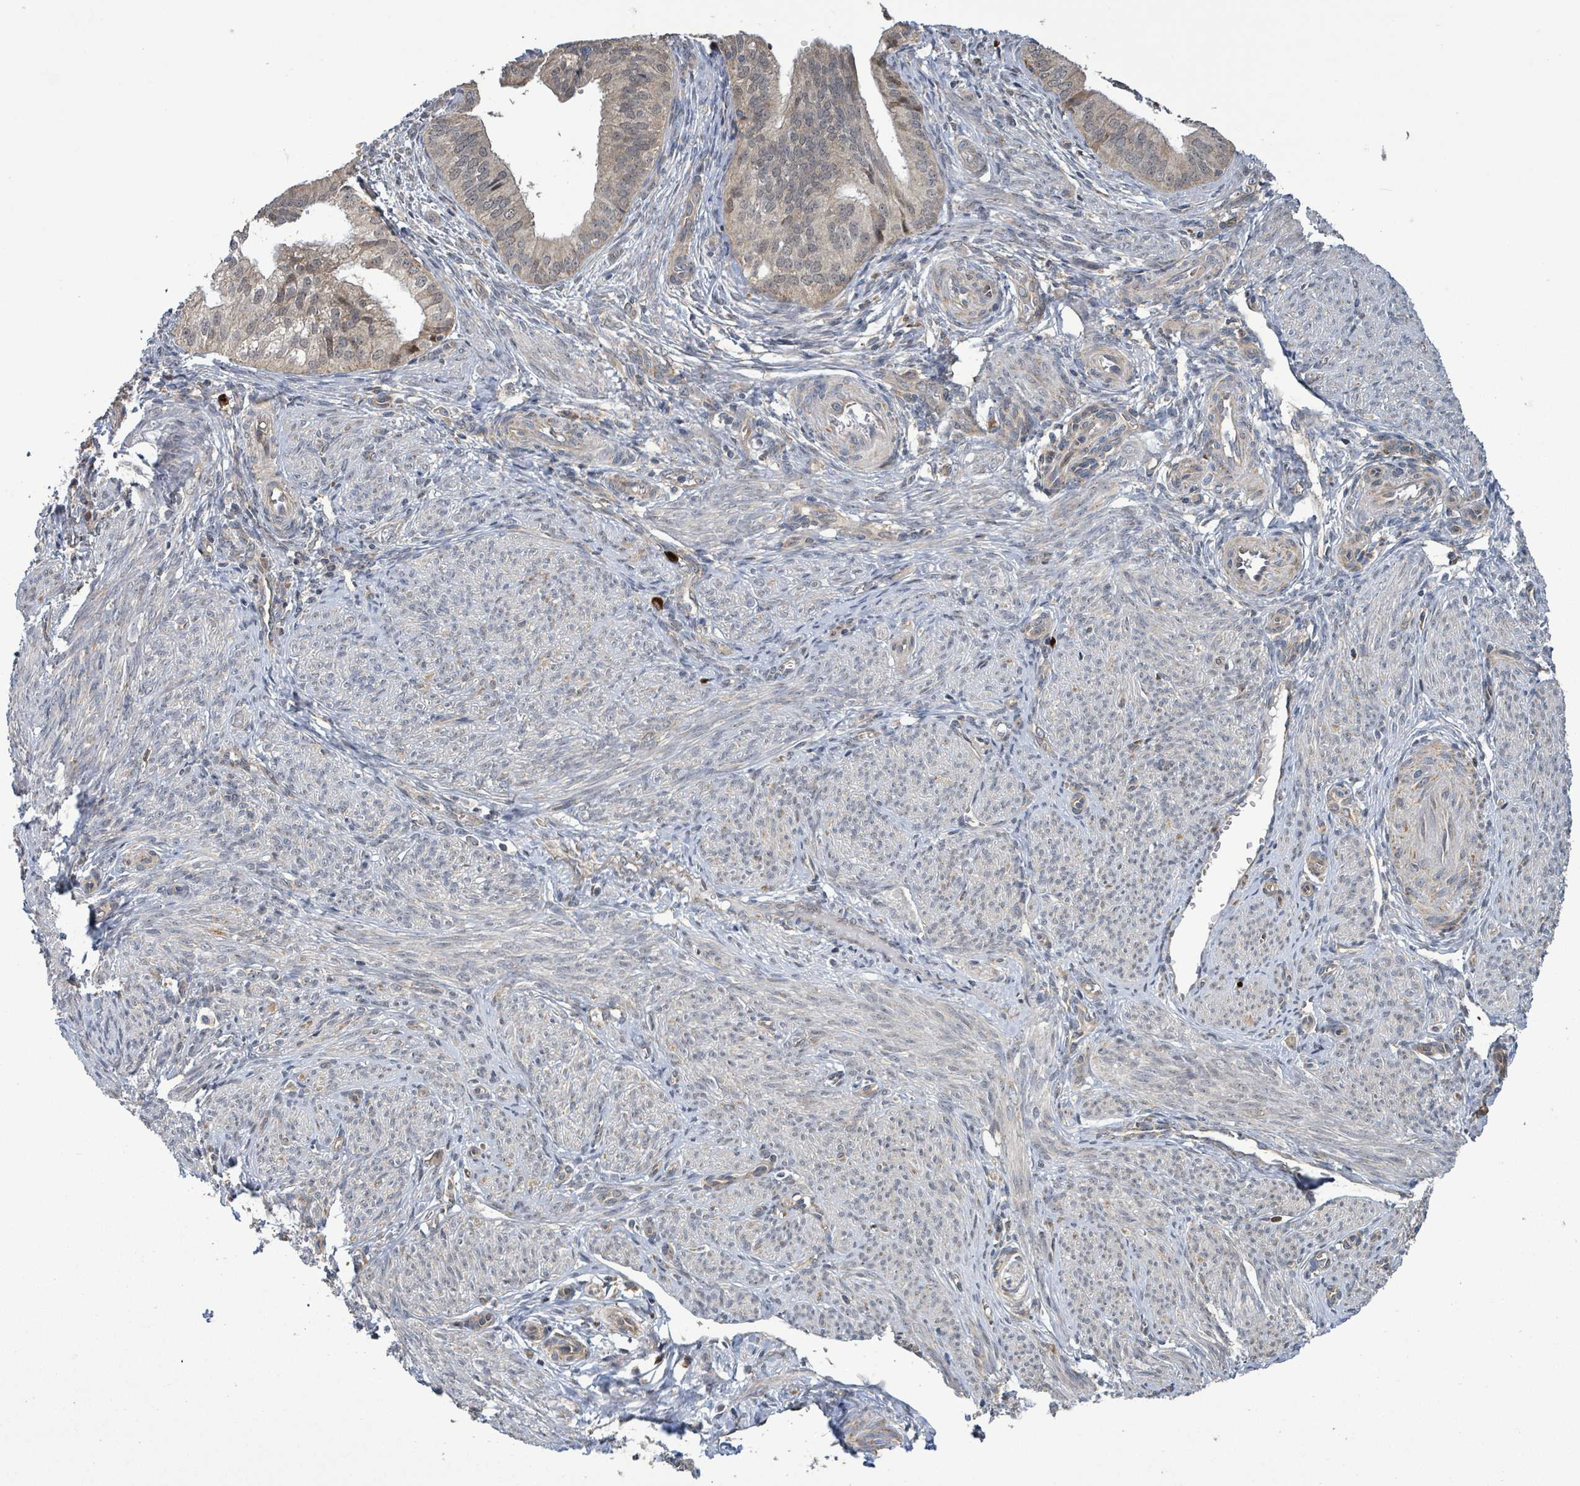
{"staining": {"intensity": "weak", "quantity": "25%-75%", "location": "nuclear"}, "tissue": "endometrial cancer", "cell_type": "Tumor cells", "image_type": "cancer", "snomed": [{"axis": "morphology", "description": "Adenocarcinoma, NOS"}, {"axis": "topography", "description": "Endometrium"}], "caption": "Immunohistochemical staining of adenocarcinoma (endometrial) exhibits low levels of weak nuclear protein staining in about 25%-75% of tumor cells. The staining is performed using DAB (3,3'-diaminobenzidine) brown chromogen to label protein expression. The nuclei are counter-stained blue using hematoxylin.", "gene": "COQ6", "patient": {"sex": "female", "age": 50}}